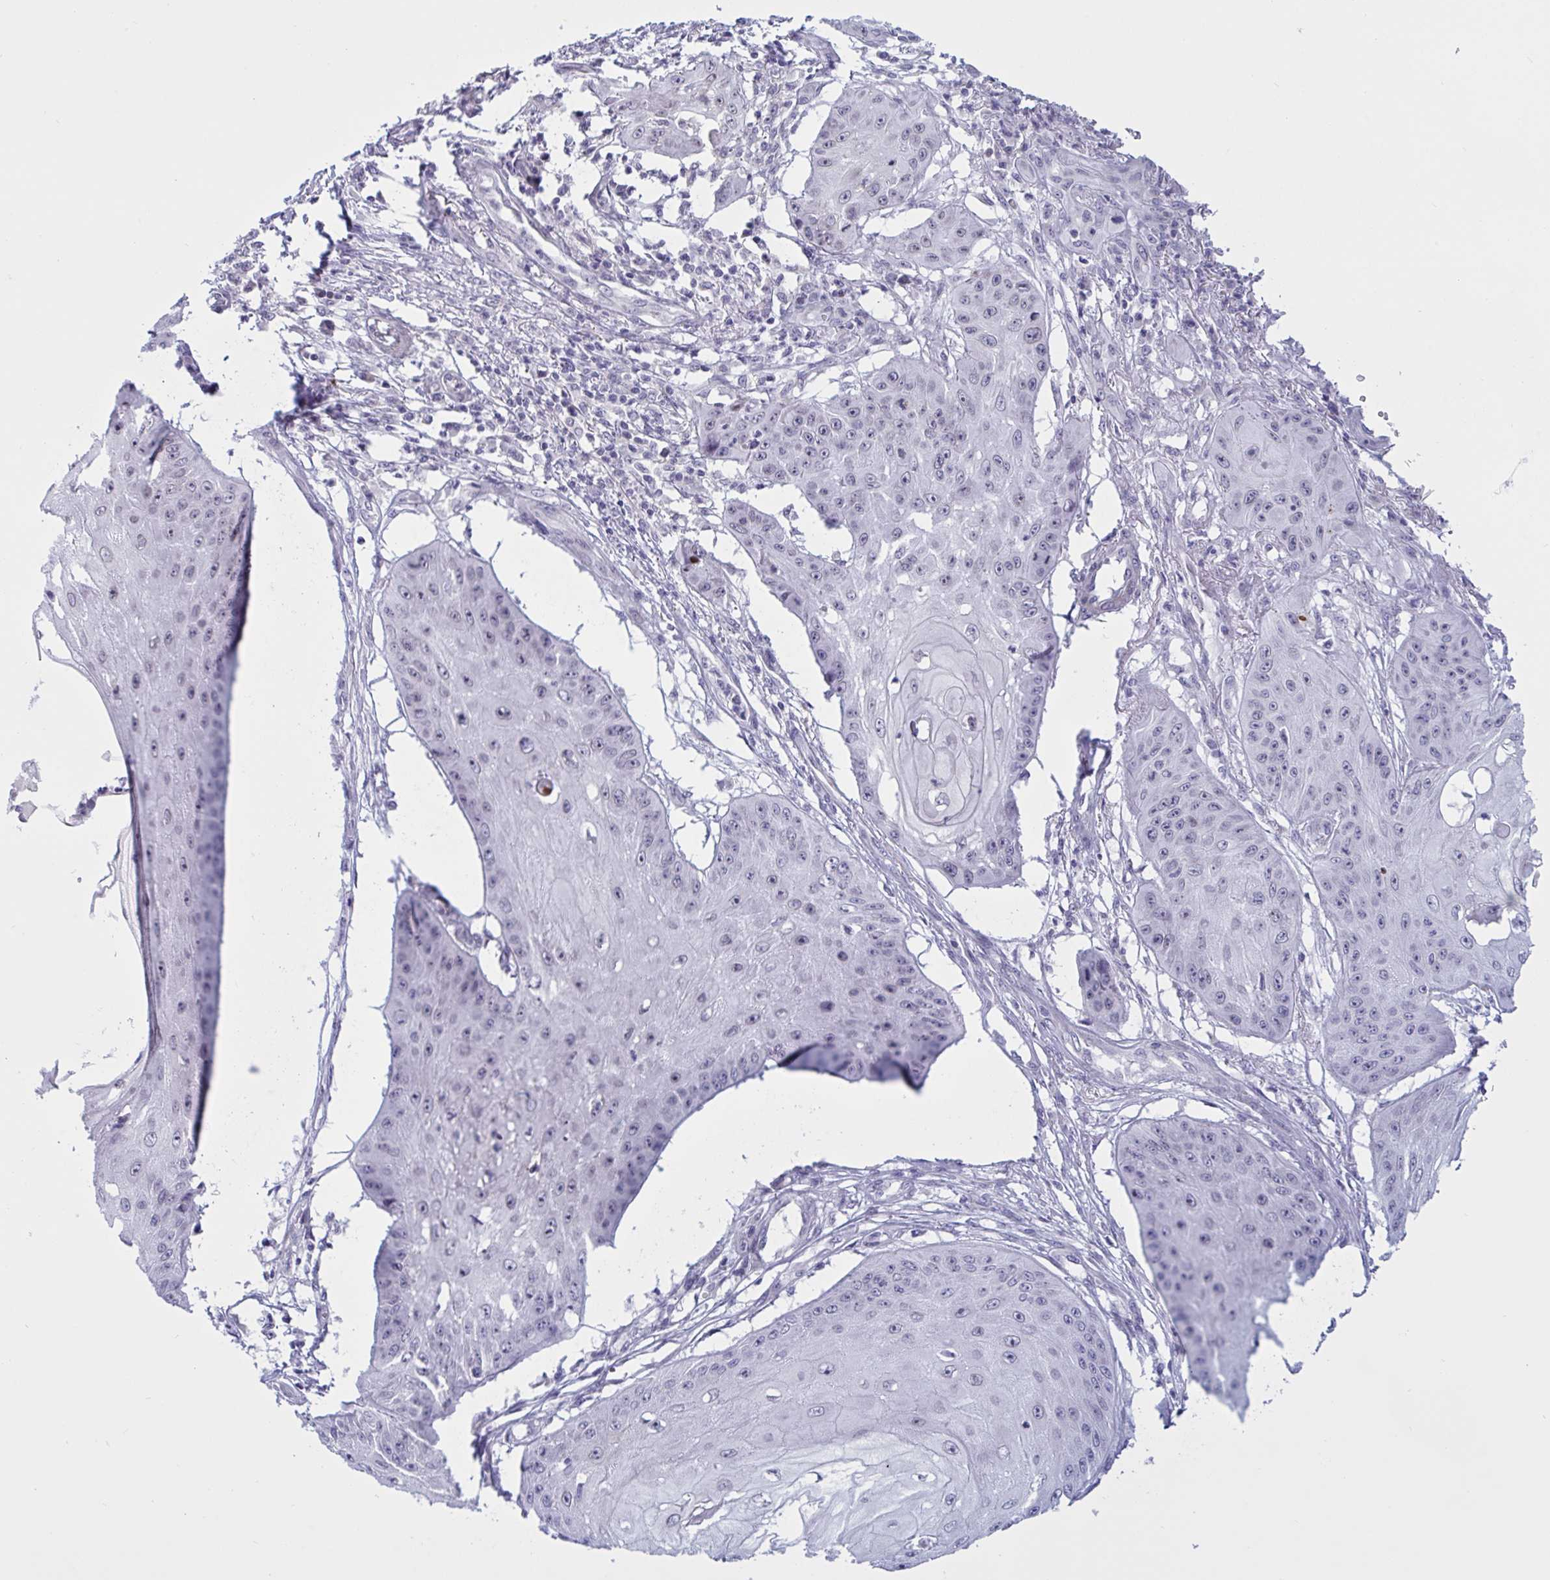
{"staining": {"intensity": "weak", "quantity": "<25%", "location": "nuclear"}, "tissue": "skin cancer", "cell_type": "Tumor cells", "image_type": "cancer", "snomed": [{"axis": "morphology", "description": "Squamous cell carcinoma, NOS"}, {"axis": "topography", "description": "Skin"}], "caption": "Human squamous cell carcinoma (skin) stained for a protein using immunohistochemistry (IHC) reveals no expression in tumor cells.", "gene": "DOCK11", "patient": {"sex": "male", "age": 70}}